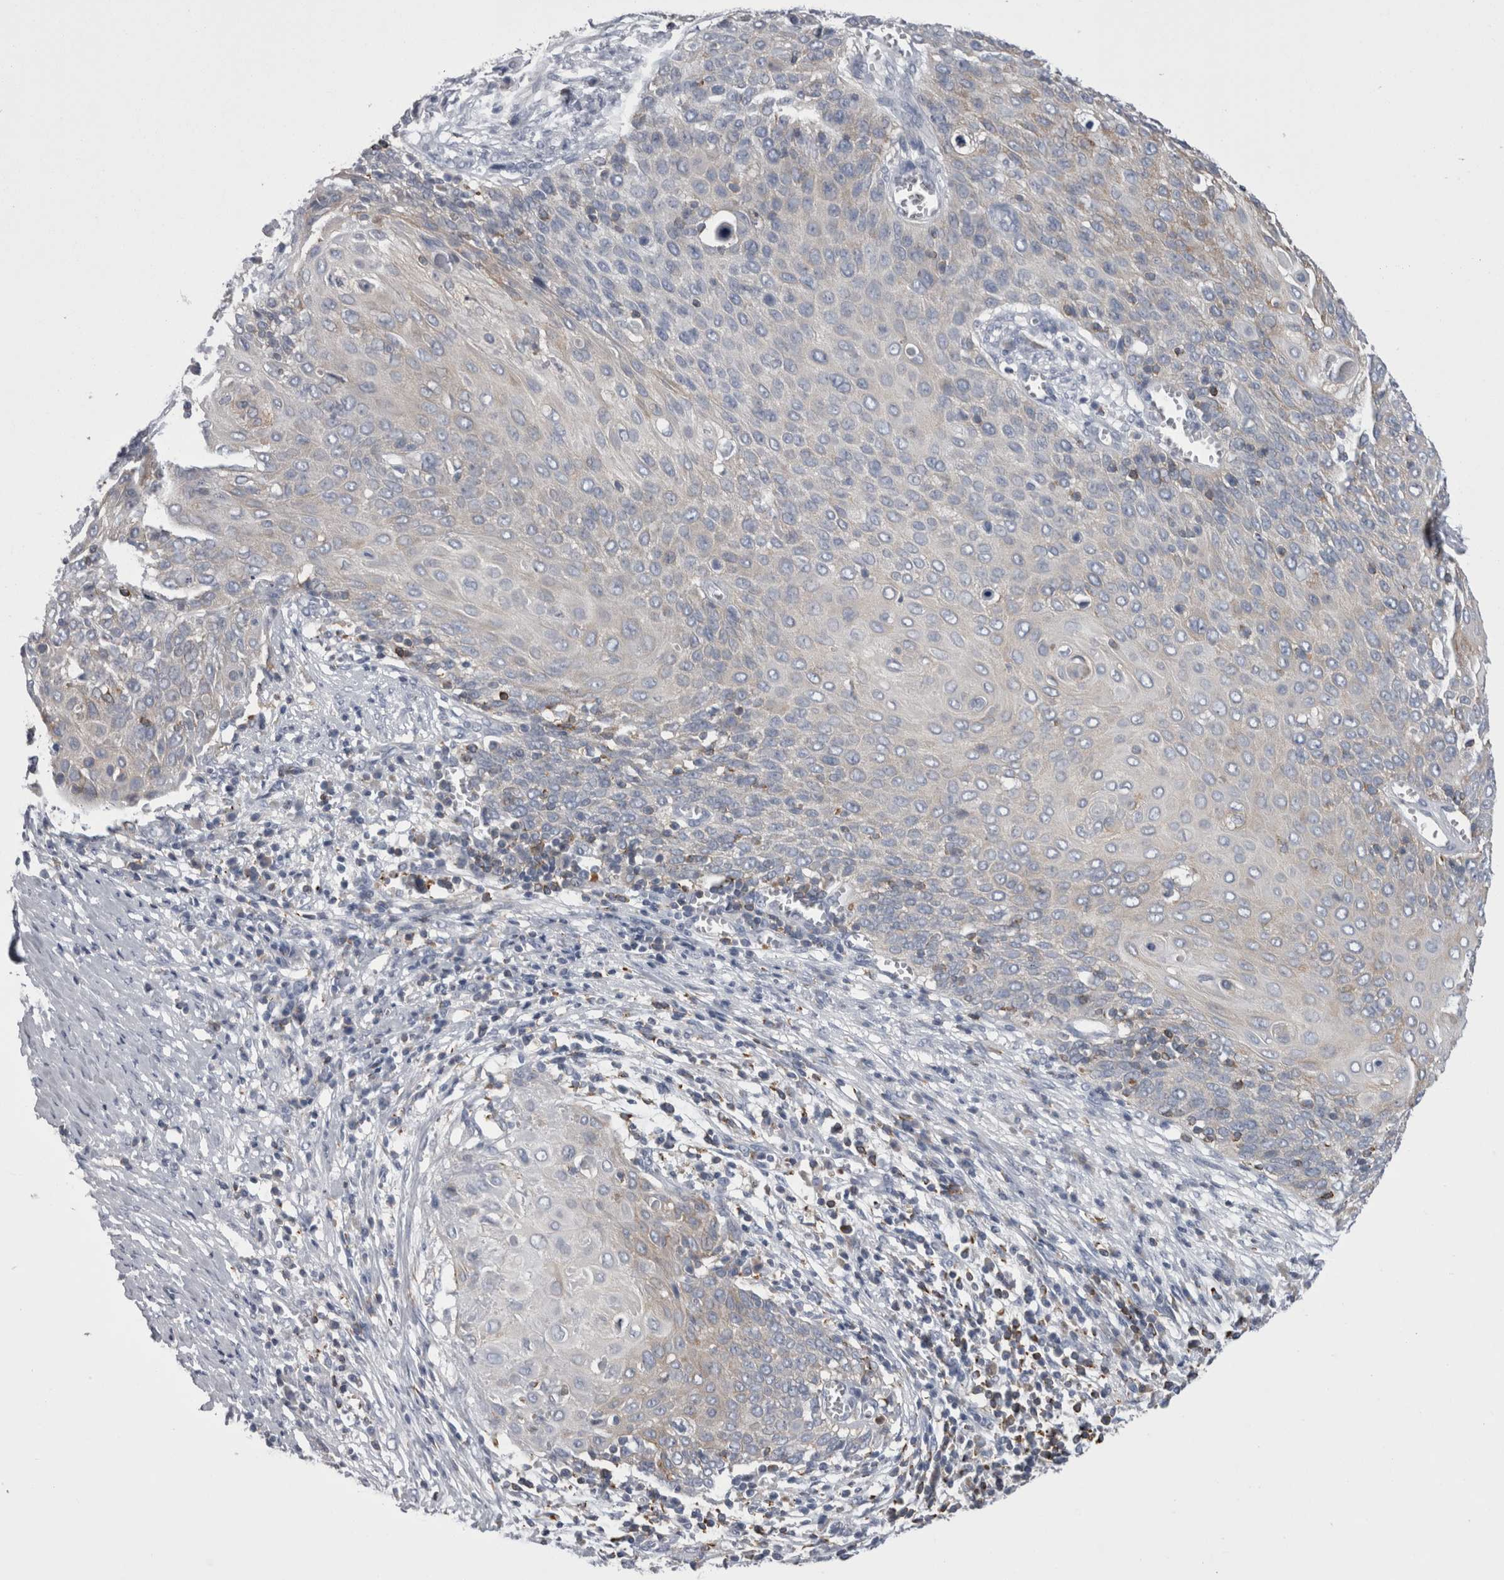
{"staining": {"intensity": "negative", "quantity": "none", "location": "none"}, "tissue": "cervical cancer", "cell_type": "Tumor cells", "image_type": "cancer", "snomed": [{"axis": "morphology", "description": "Squamous cell carcinoma, NOS"}, {"axis": "topography", "description": "Cervix"}], "caption": "High magnification brightfield microscopy of squamous cell carcinoma (cervical) stained with DAB (3,3'-diaminobenzidine) (brown) and counterstained with hematoxylin (blue): tumor cells show no significant positivity.", "gene": "DCTN6", "patient": {"sex": "female", "age": 39}}